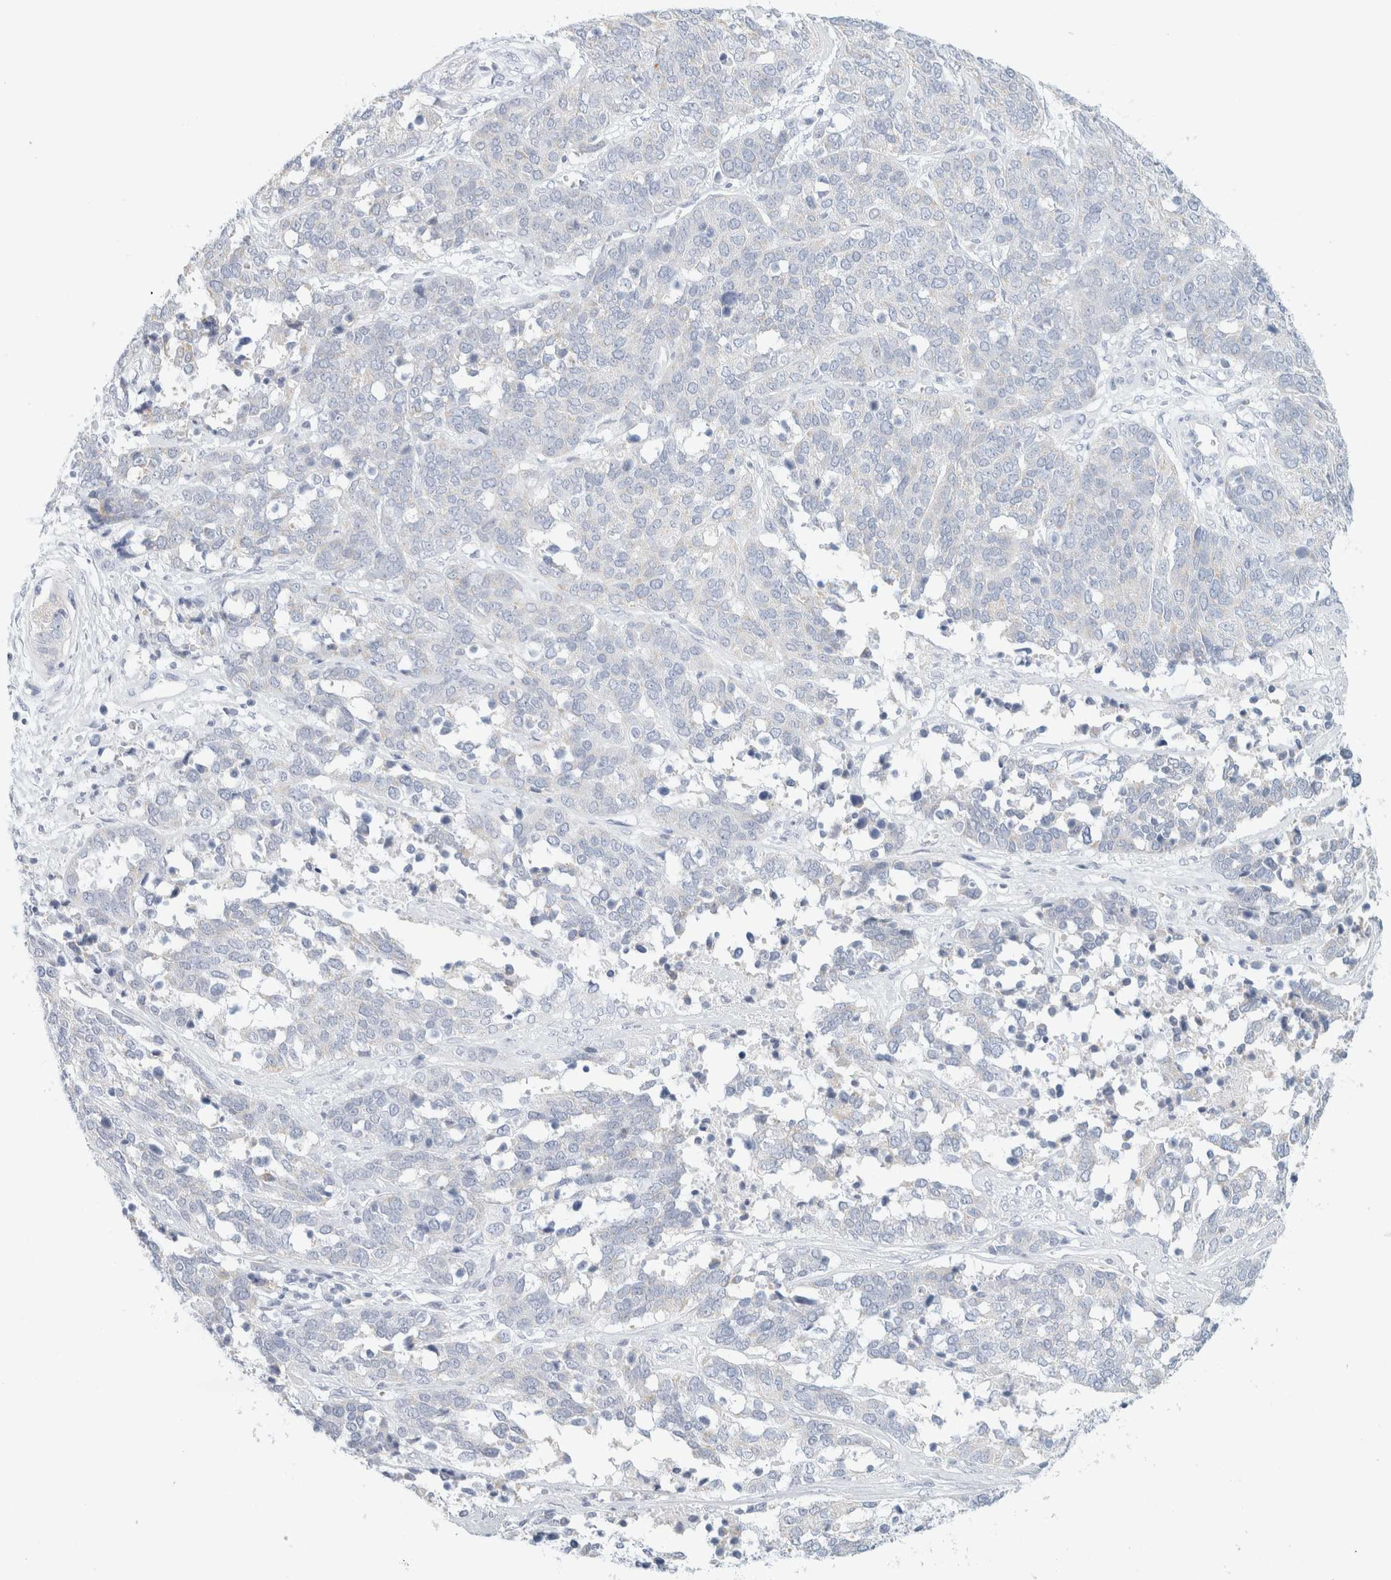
{"staining": {"intensity": "negative", "quantity": "none", "location": "none"}, "tissue": "ovarian cancer", "cell_type": "Tumor cells", "image_type": "cancer", "snomed": [{"axis": "morphology", "description": "Cystadenocarcinoma, serous, NOS"}, {"axis": "topography", "description": "Ovary"}], "caption": "A photomicrograph of human ovarian cancer is negative for staining in tumor cells.", "gene": "HEXD", "patient": {"sex": "female", "age": 44}}